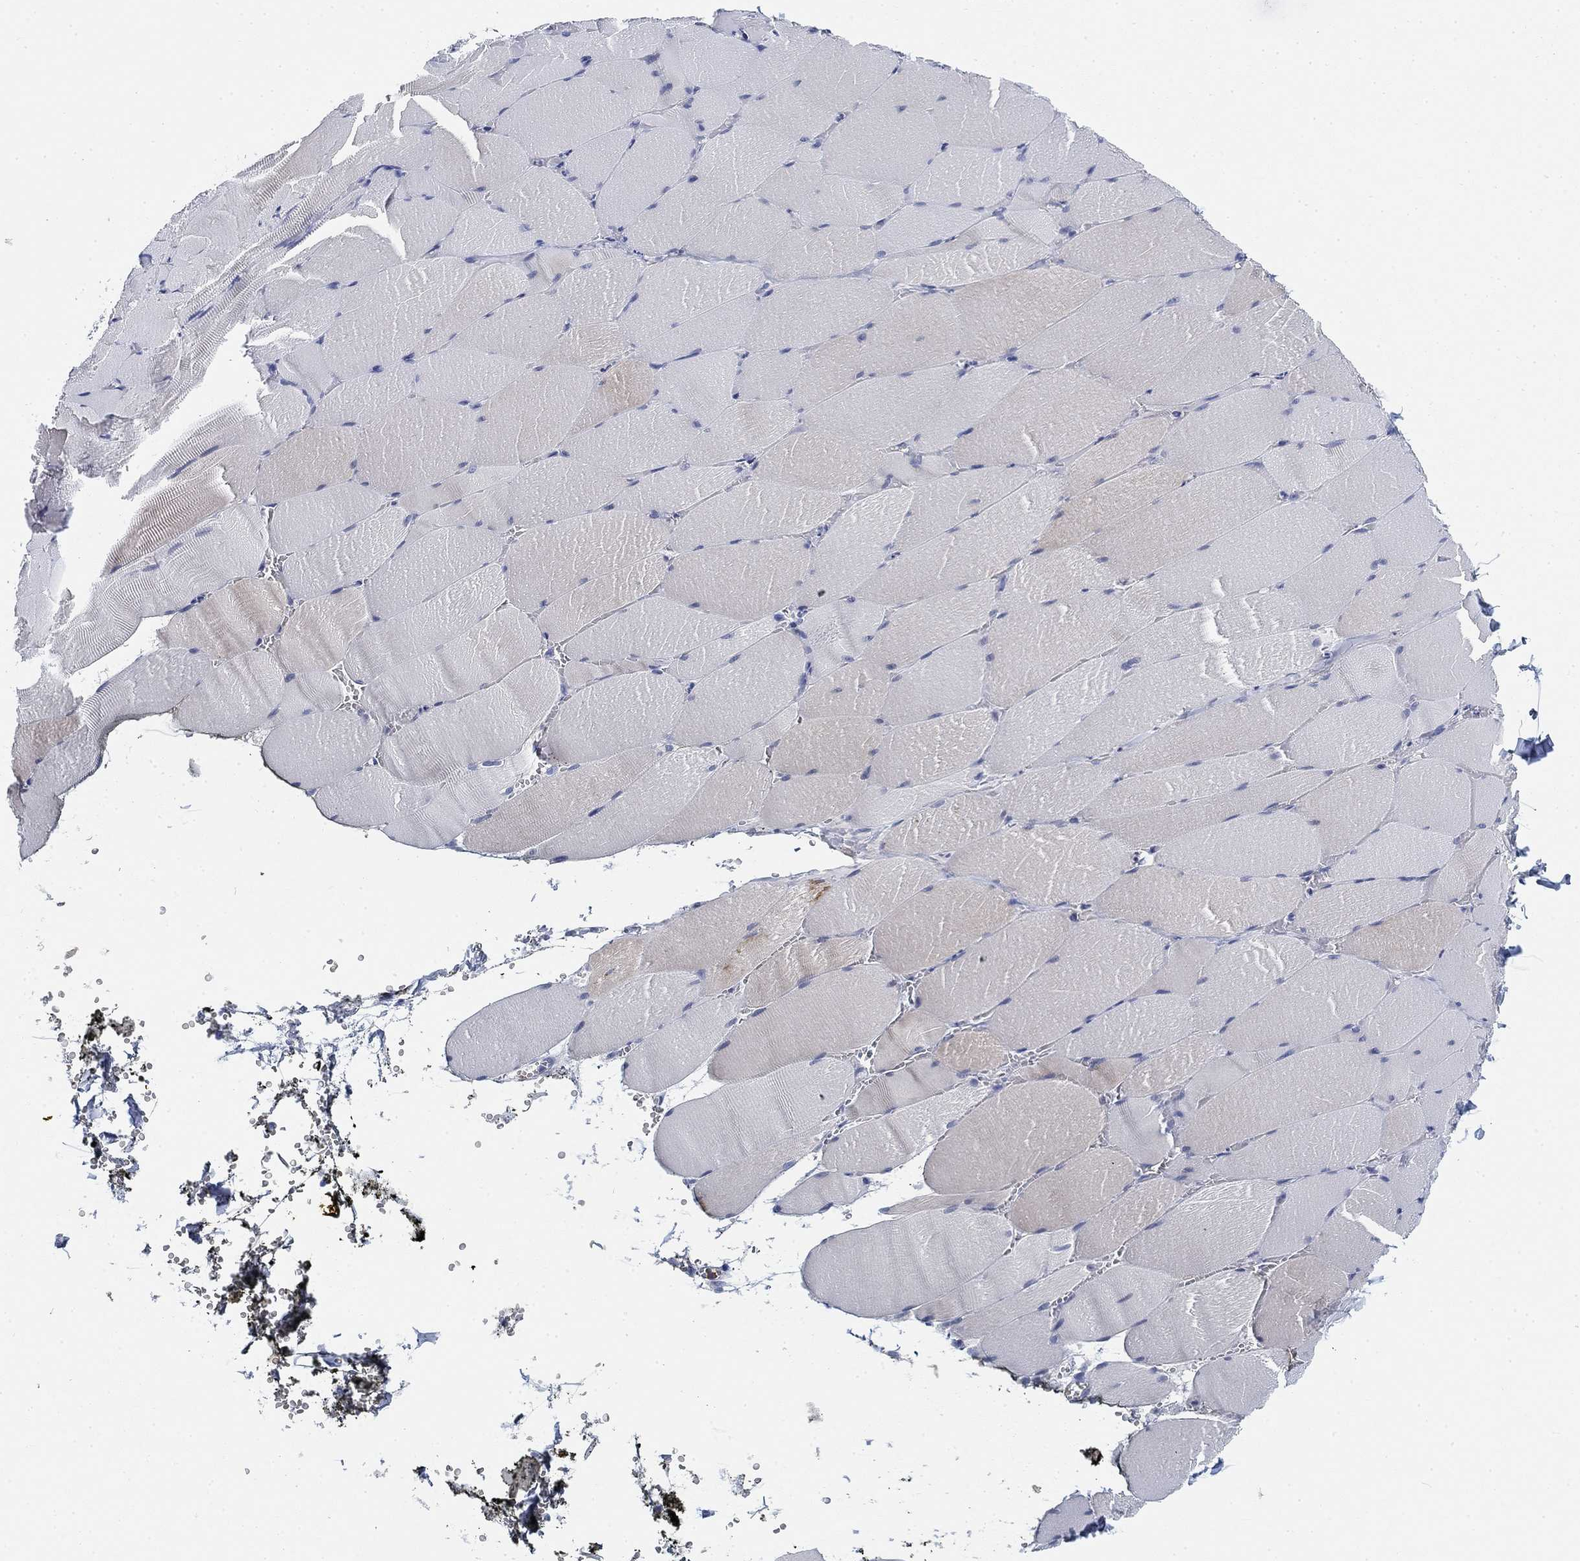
{"staining": {"intensity": "negative", "quantity": "none", "location": "none"}, "tissue": "skeletal muscle", "cell_type": "Myocytes", "image_type": "normal", "snomed": [{"axis": "morphology", "description": "Normal tissue, NOS"}, {"axis": "topography", "description": "Skeletal muscle"}], "caption": "This is a histopathology image of immunohistochemistry staining of benign skeletal muscle, which shows no staining in myocytes. (DAB (3,3'-diaminobenzidine) immunohistochemistry (IHC) visualized using brightfield microscopy, high magnification).", "gene": "FYB1", "patient": {"sex": "male", "age": 56}}